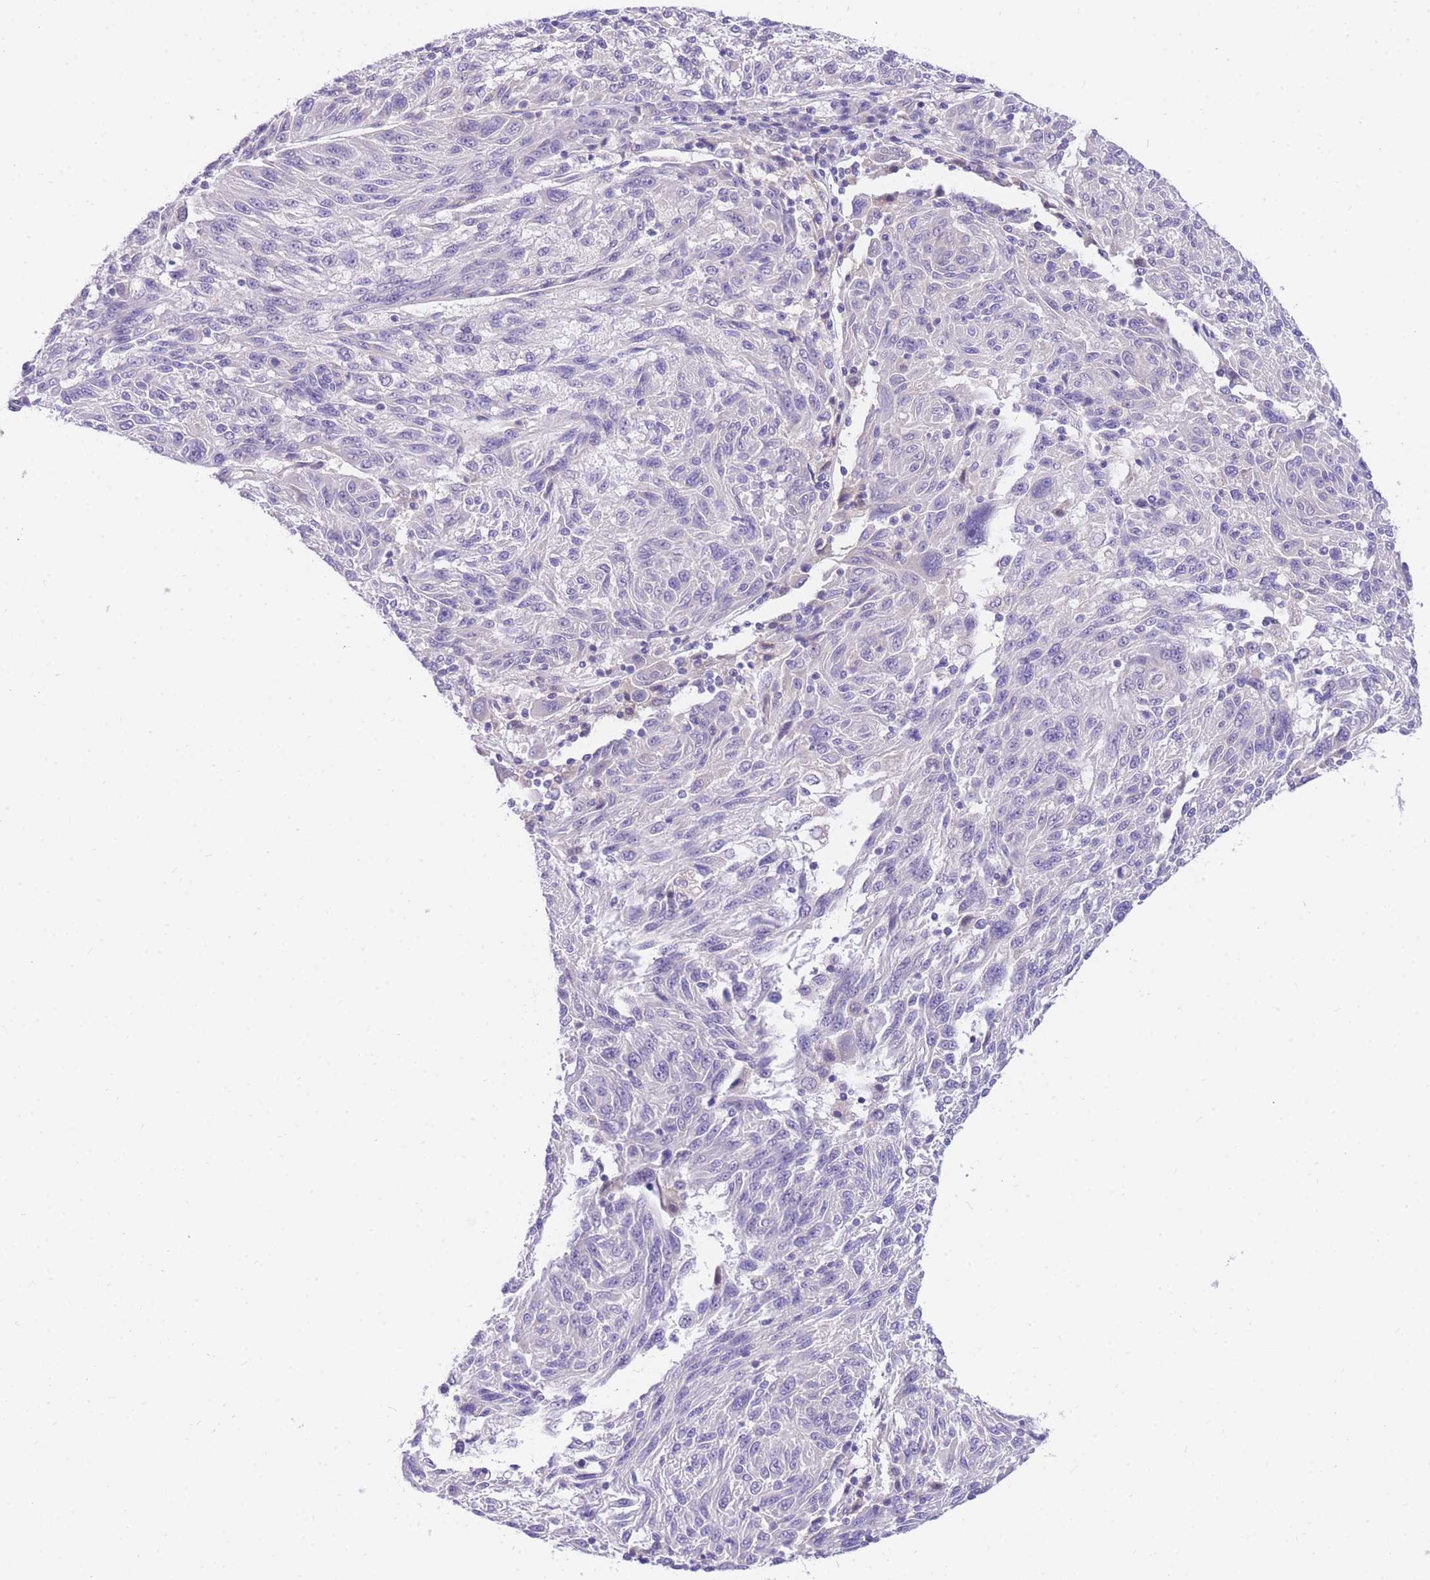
{"staining": {"intensity": "negative", "quantity": "none", "location": "none"}, "tissue": "melanoma", "cell_type": "Tumor cells", "image_type": "cancer", "snomed": [{"axis": "morphology", "description": "Malignant melanoma, NOS"}, {"axis": "topography", "description": "Skin"}], "caption": "Tumor cells are negative for brown protein staining in malignant melanoma.", "gene": "S100PBP", "patient": {"sex": "male", "age": 53}}